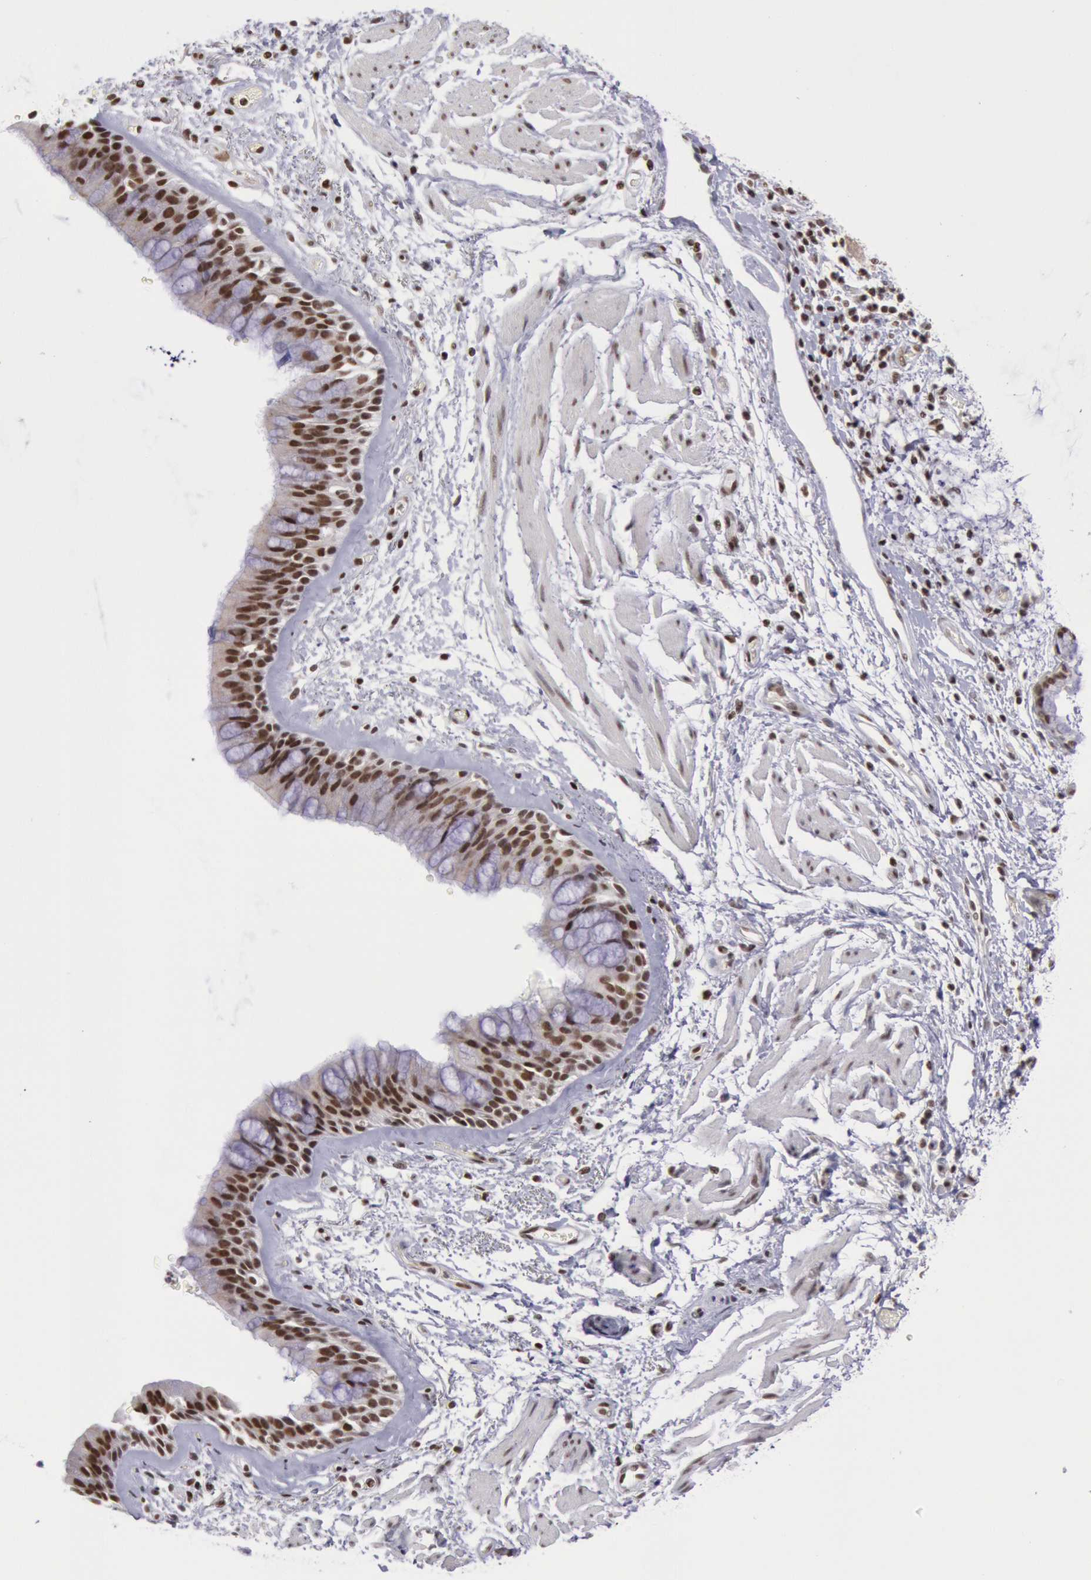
{"staining": {"intensity": "strong", "quantity": ">75%", "location": "nuclear"}, "tissue": "bronchus", "cell_type": "Respiratory epithelial cells", "image_type": "normal", "snomed": [{"axis": "morphology", "description": "Normal tissue, NOS"}, {"axis": "topography", "description": "Bronchus"}, {"axis": "topography", "description": "Lung"}], "caption": "A micrograph of human bronchus stained for a protein reveals strong nuclear brown staining in respiratory epithelial cells. (brown staining indicates protein expression, while blue staining denotes nuclei).", "gene": "NKAP", "patient": {"sex": "female", "age": 57}}